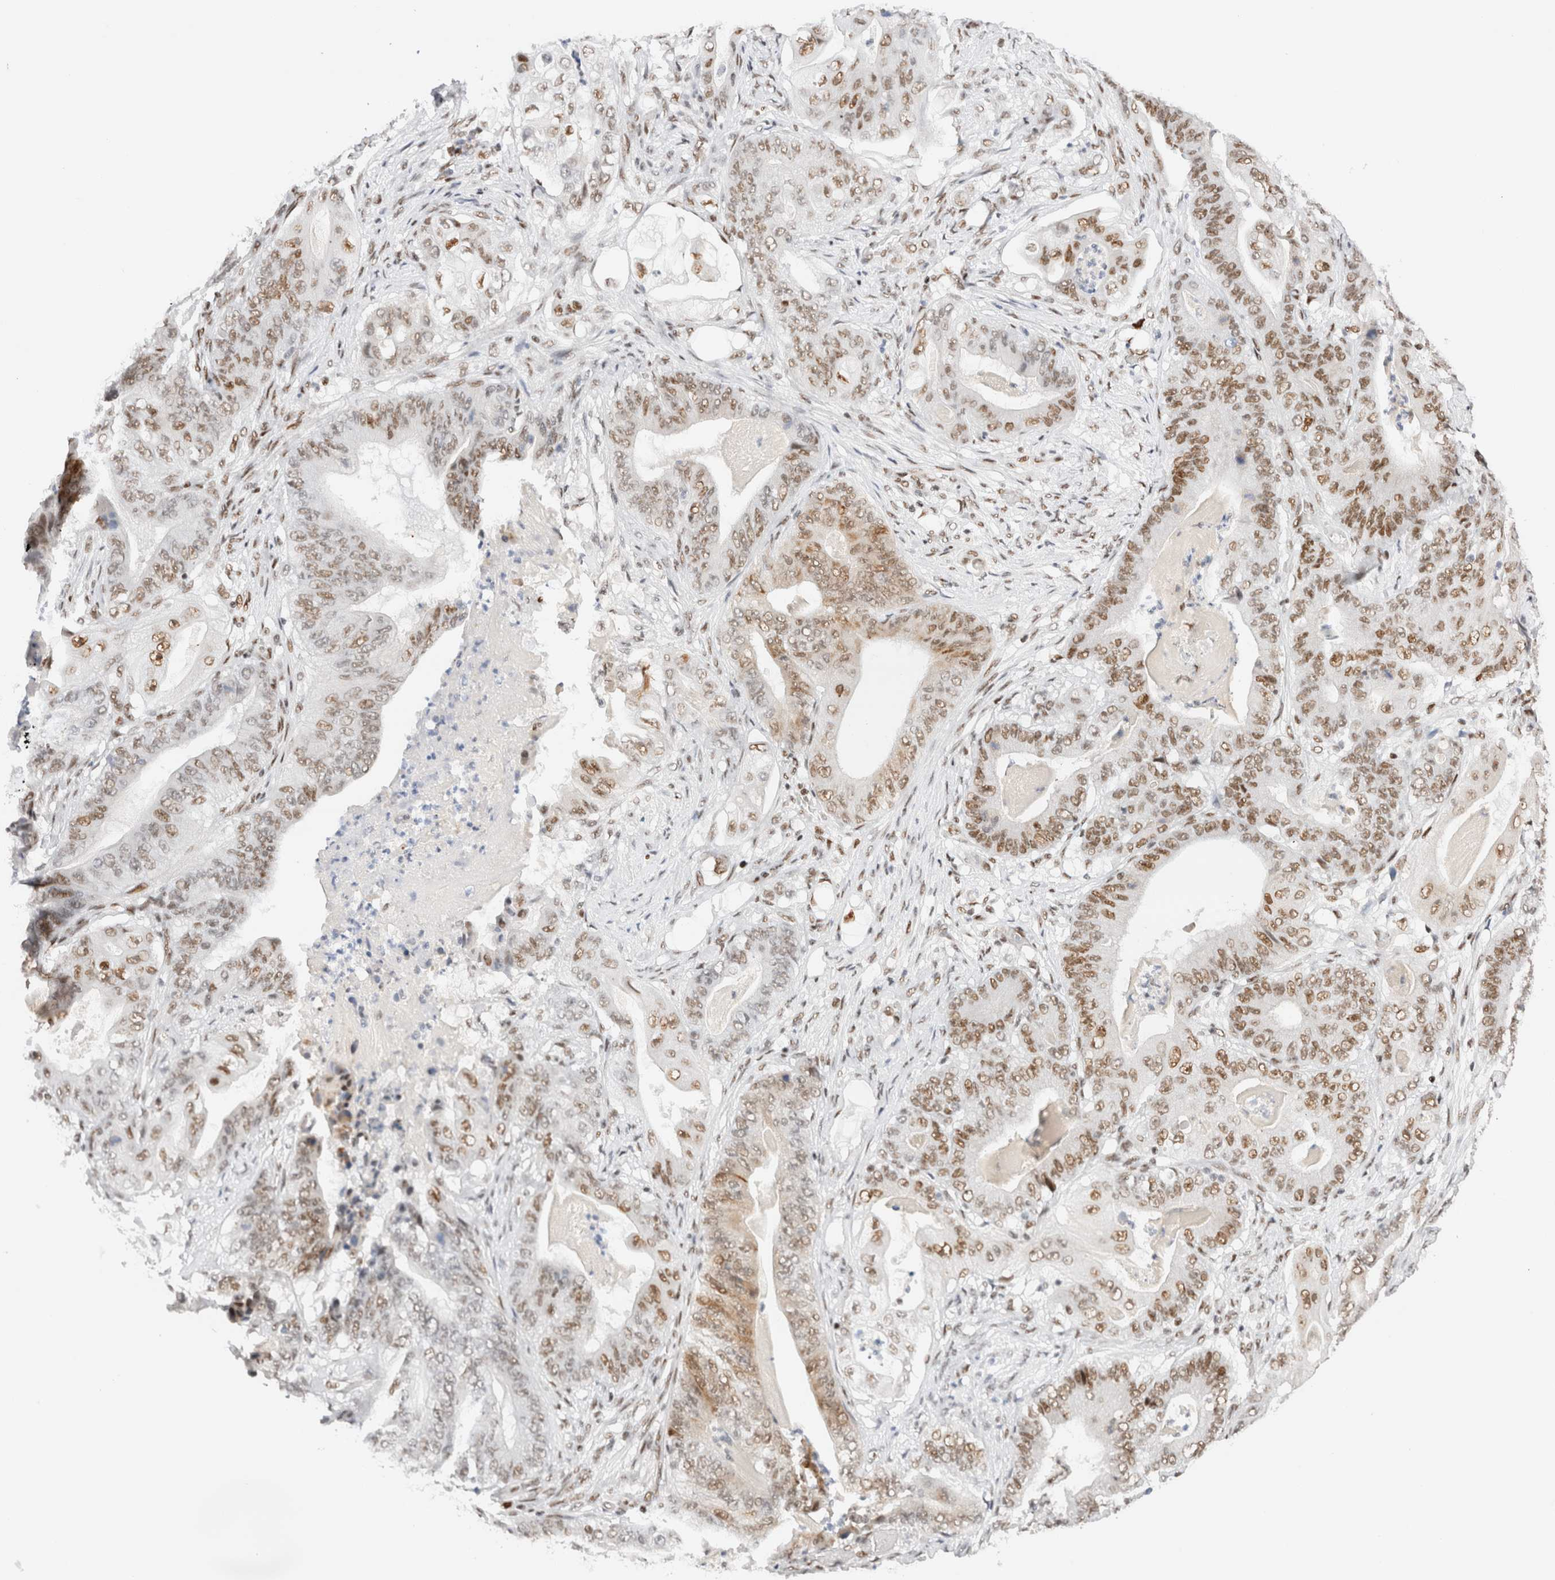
{"staining": {"intensity": "moderate", "quantity": ">75%", "location": "nuclear"}, "tissue": "stomach cancer", "cell_type": "Tumor cells", "image_type": "cancer", "snomed": [{"axis": "morphology", "description": "Adenocarcinoma, NOS"}, {"axis": "topography", "description": "Stomach"}], "caption": "Immunohistochemistry staining of stomach adenocarcinoma, which exhibits medium levels of moderate nuclear staining in approximately >75% of tumor cells indicating moderate nuclear protein expression. The staining was performed using DAB (brown) for protein detection and nuclei were counterstained in hematoxylin (blue).", "gene": "ZNF282", "patient": {"sex": "female", "age": 73}}